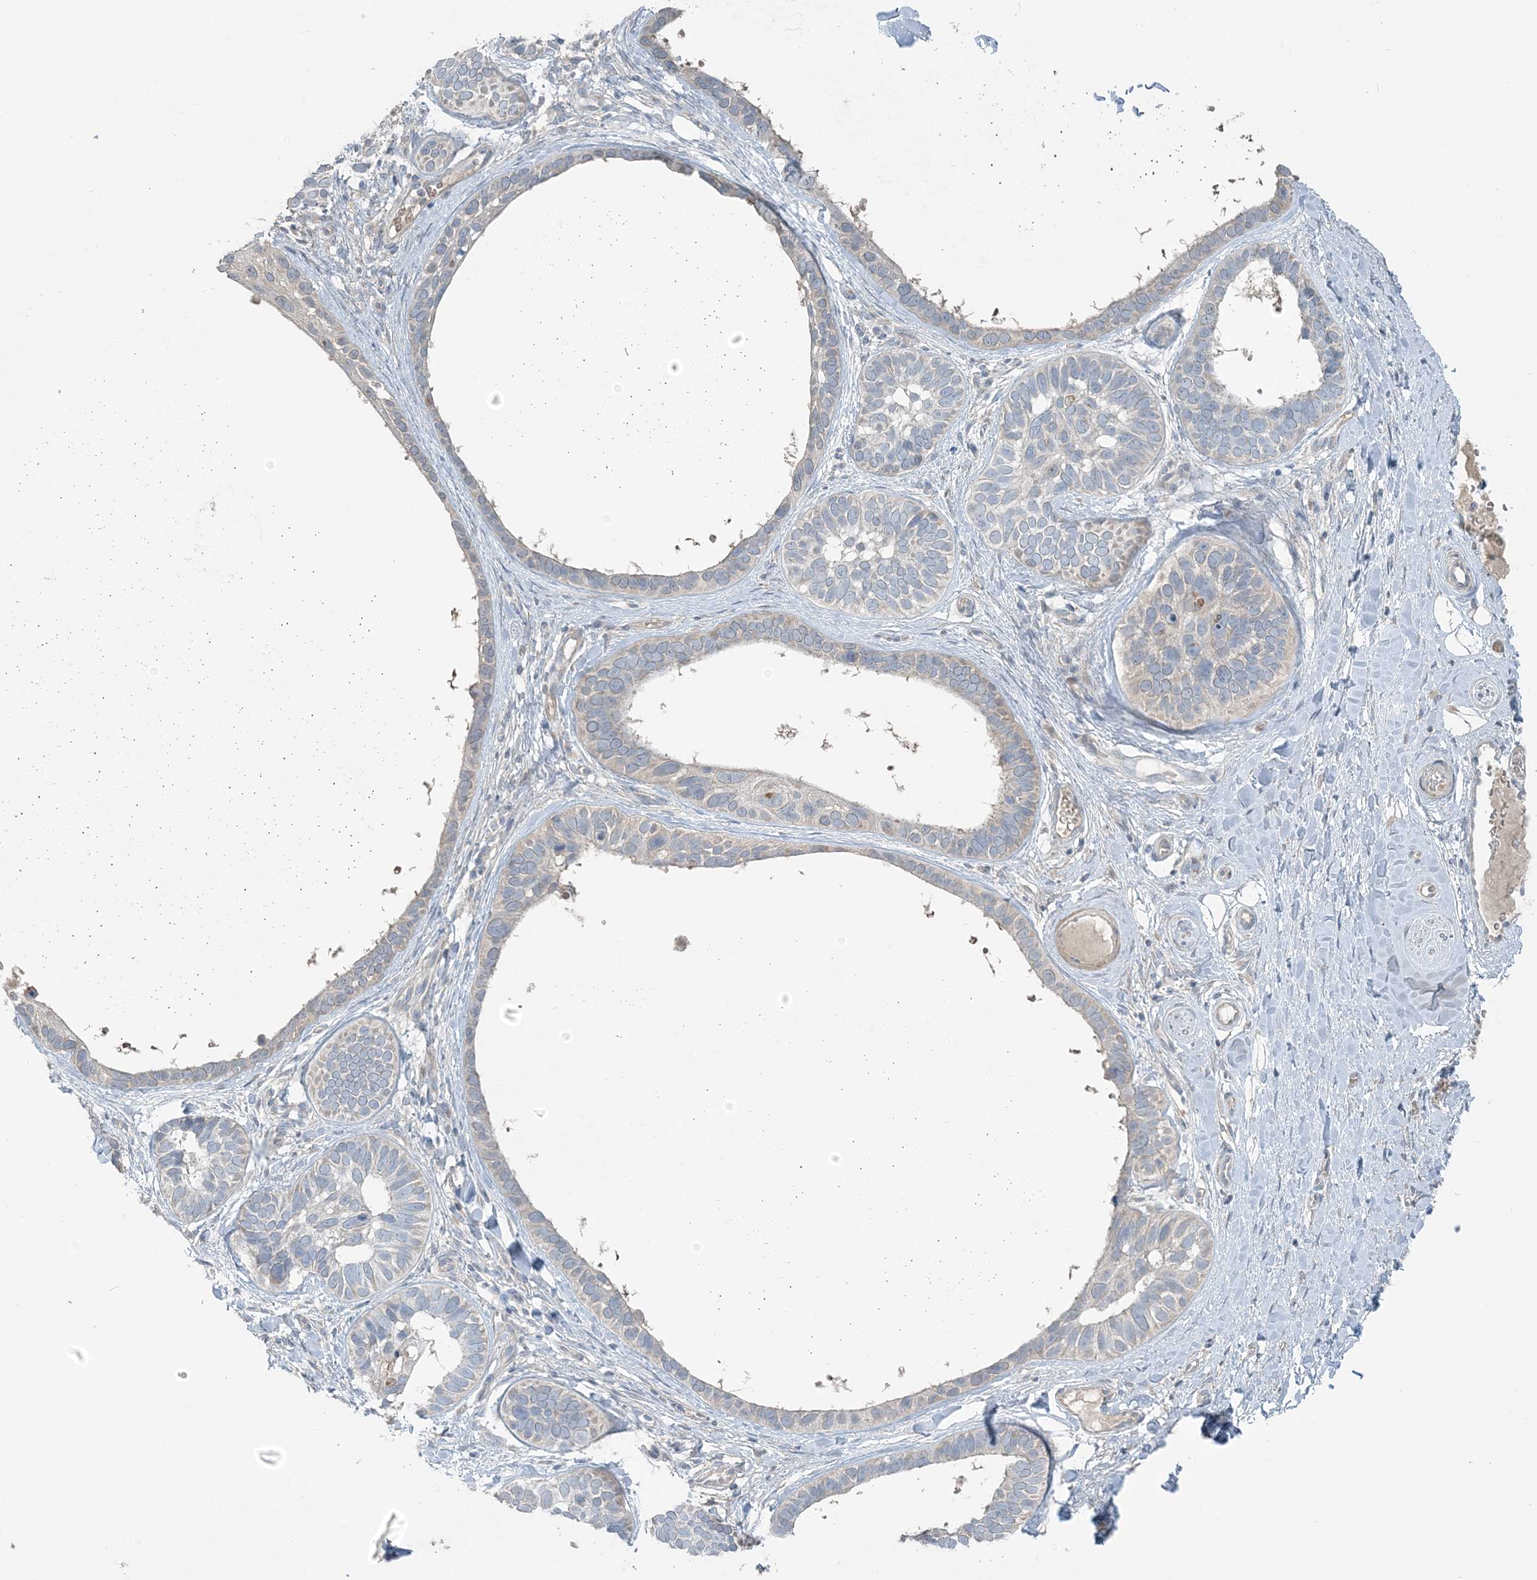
{"staining": {"intensity": "negative", "quantity": "none", "location": "none"}, "tissue": "skin cancer", "cell_type": "Tumor cells", "image_type": "cancer", "snomed": [{"axis": "morphology", "description": "Basal cell carcinoma"}, {"axis": "topography", "description": "Skin"}], "caption": "An IHC micrograph of skin cancer (basal cell carcinoma) is shown. There is no staining in tumor cells of skin cancer (basal cell carcinoma).", "gene": "SLC4A10", "patient": {"sex": "male", "age": 62}}